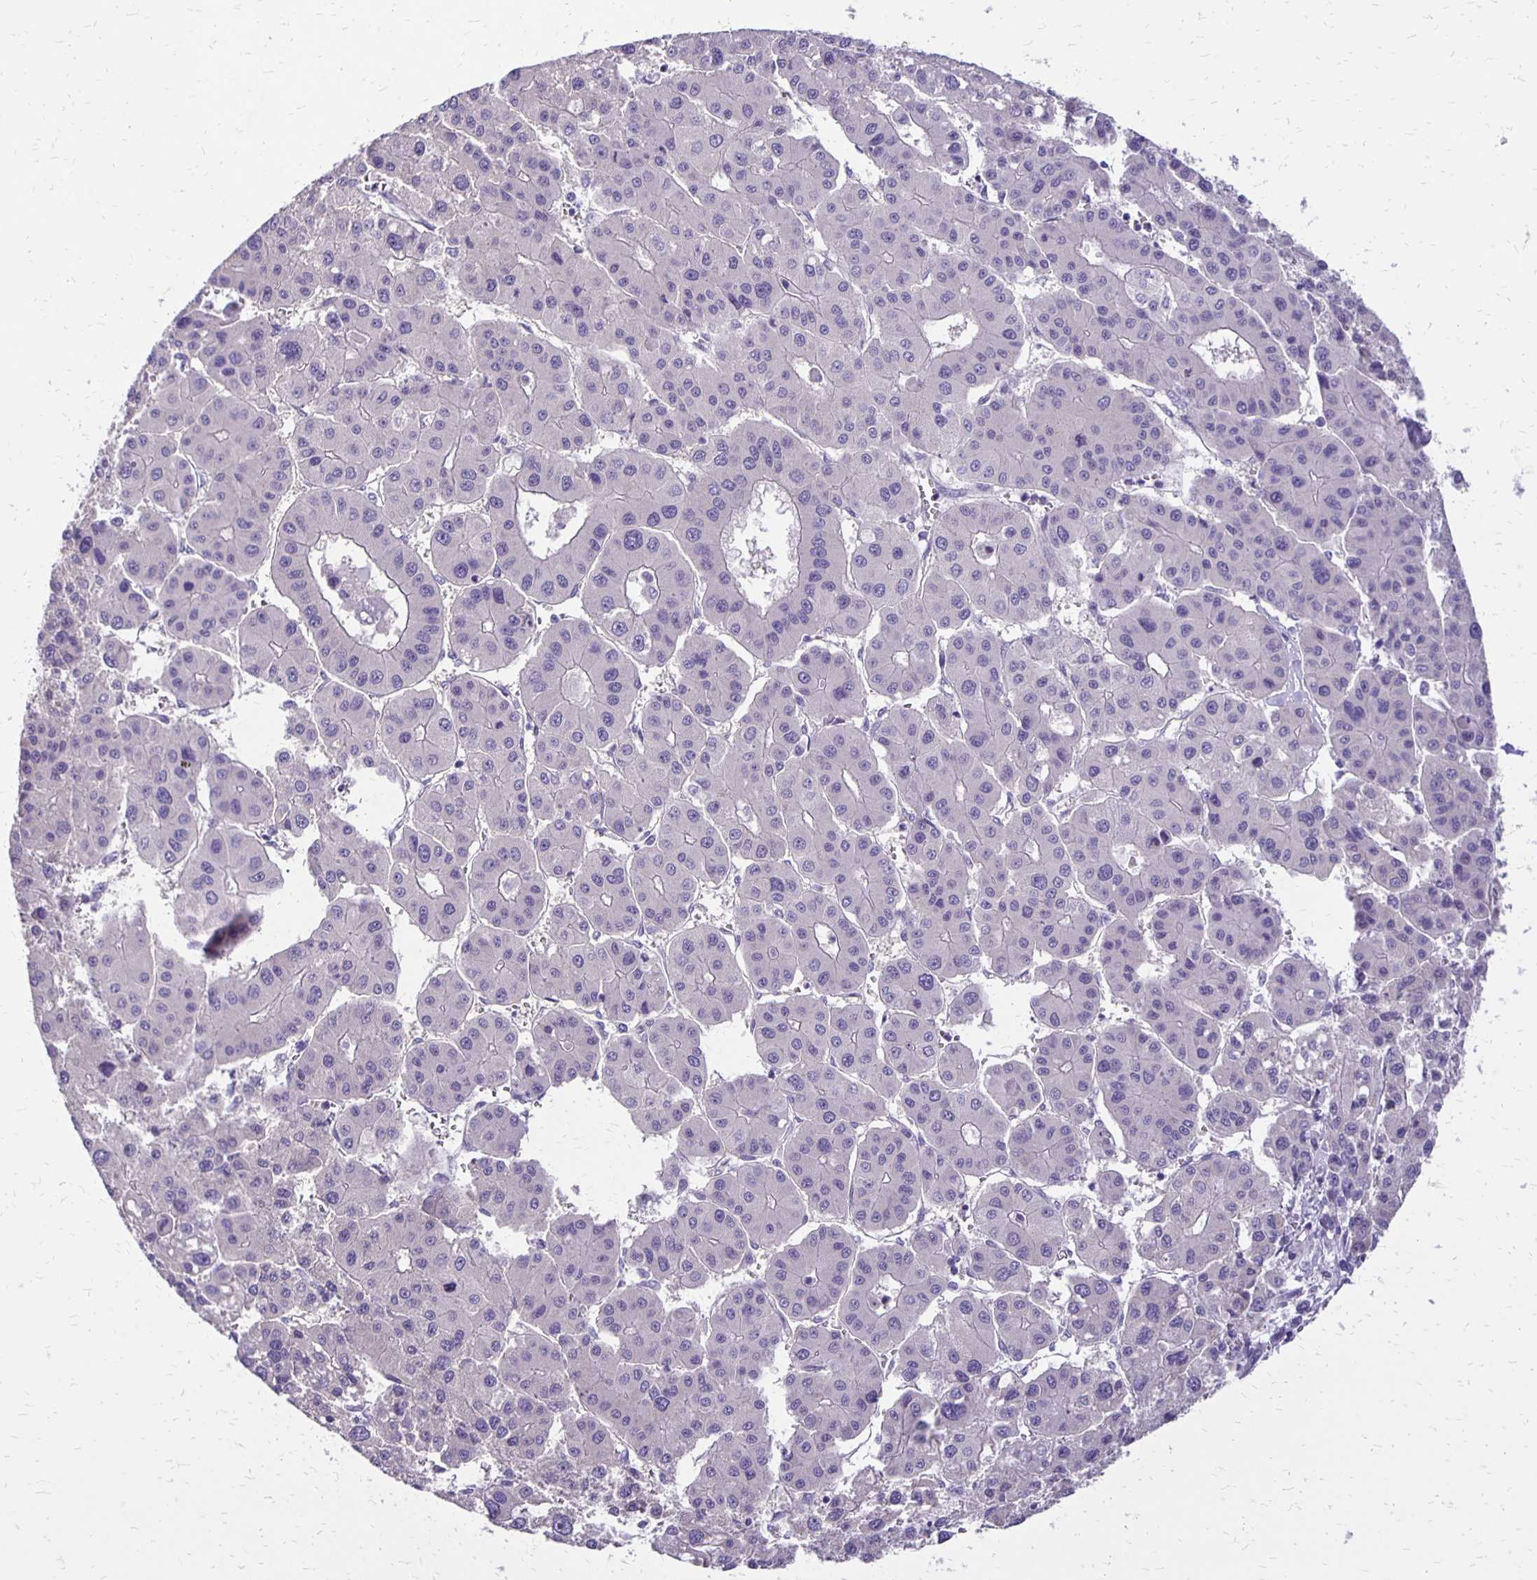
{"staining": {"intensity": "negative", "quantity": "none", "location": "none"}, "tissue": "liver cancer", "cell_type": "Tumor cells", "image_type": "cancer", "snomed": [{"axis": "morphology", "description": "Carcinoma, Hepatocellular, NOS"}, {"axis": "topography", "description": "Liver"}], "caption": "There is no significant positivity in tumor cells of liver hepatocellular carcinoma.", "gene": "ANKRD45", "patient": {"sex": "male", "age": 73}}